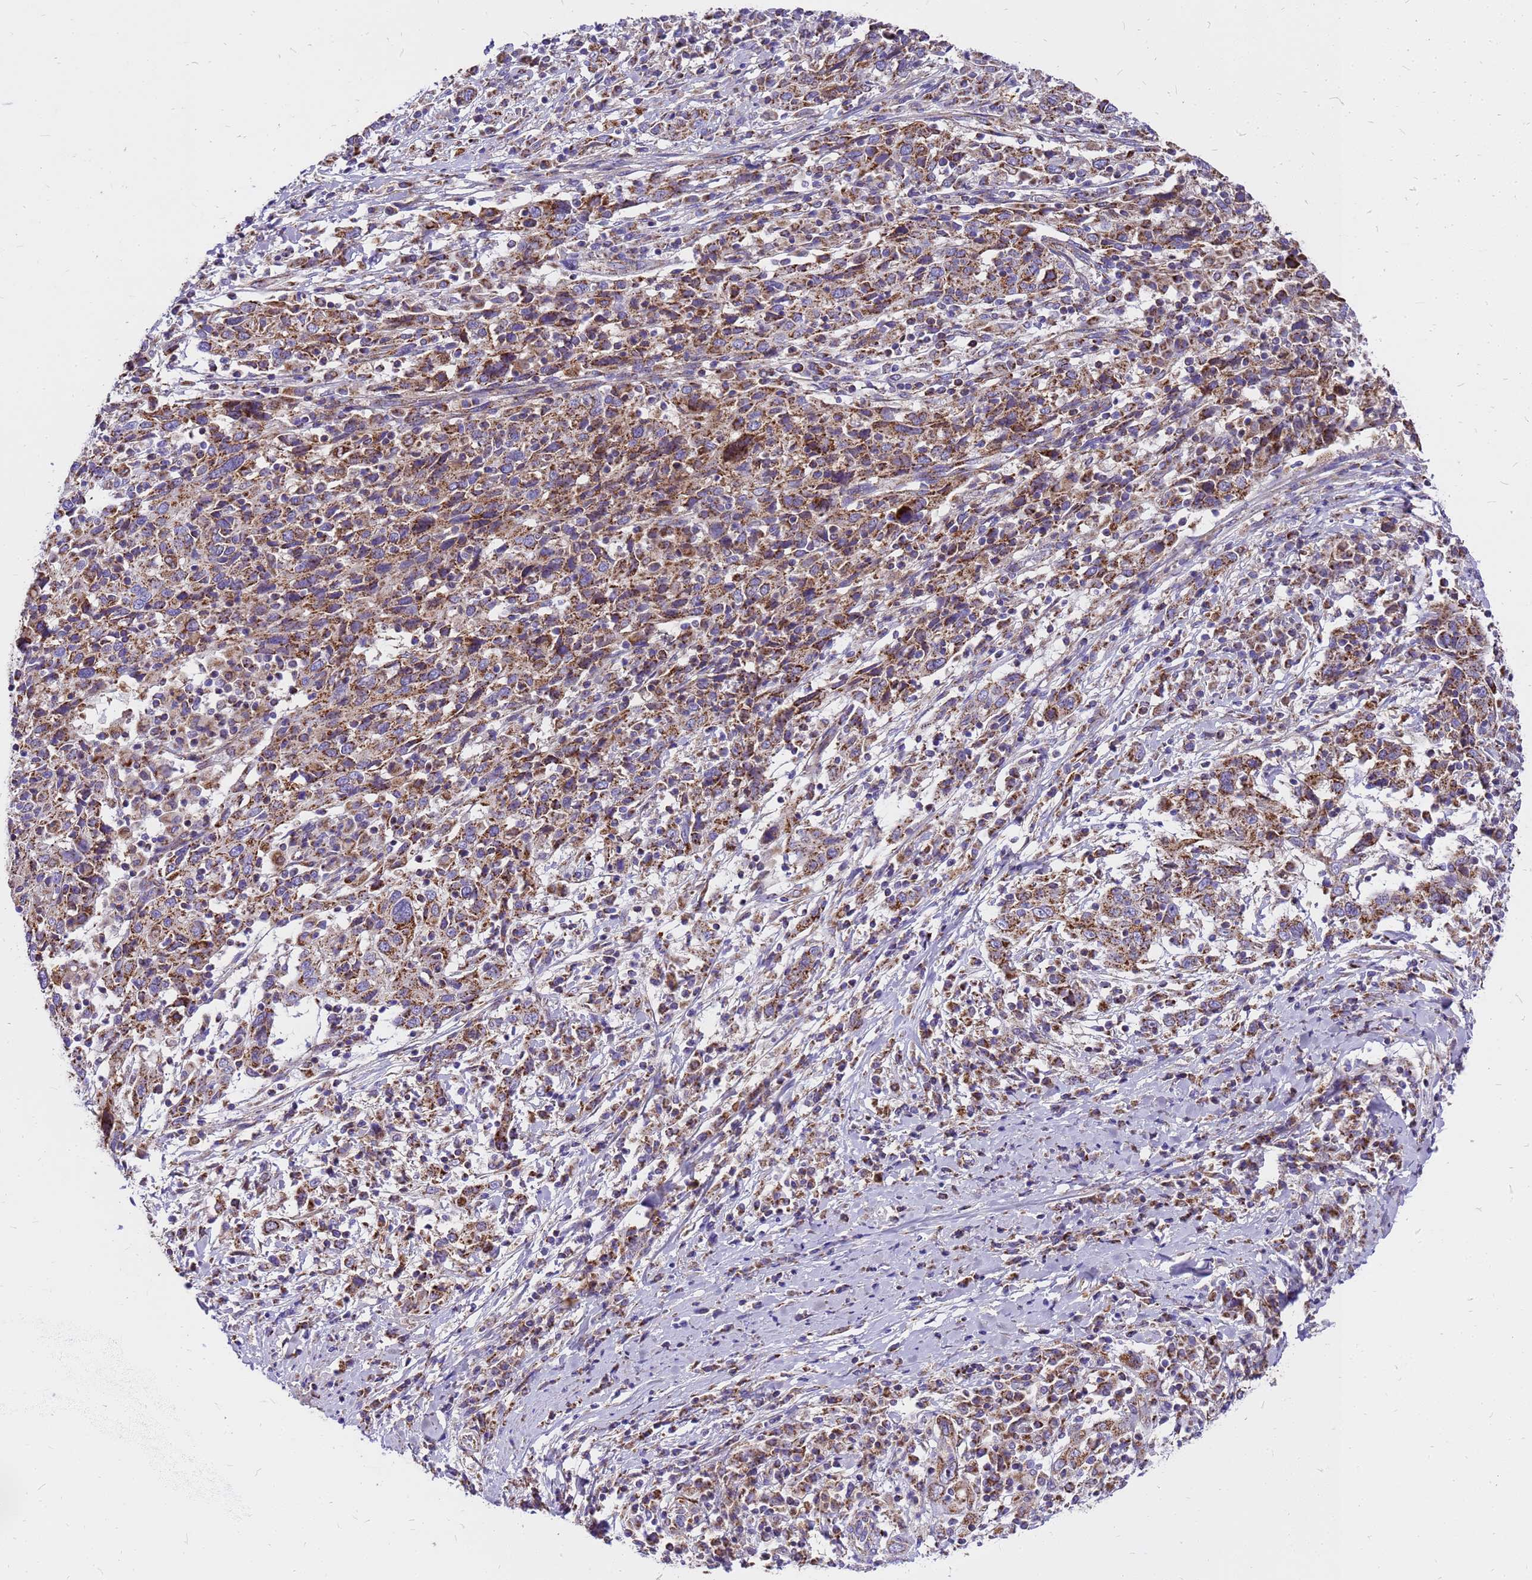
{"staining": {"intensity": "moderate", "quantity": ">75%", "location": "cytoplasmic/membranous"}, "tissue": "cervical cancer", "cell_type": "Tumor cells", "image_type": "cancer", "snomed": [{"axis": "morphology", "description": "Squamous cell carcinoma, NOS"}, {"axis": "topography", "description": "Cervix"}], "caption": "Cervical cancer (squamous cell carcinoma) was stained to show a protein in brown. There is medium levels of moderate cytoplasmic/membranous expression in about >75% of tumor cells.", "gene": "MRPS26", "patient": {"sex": "female", "age": 46}}